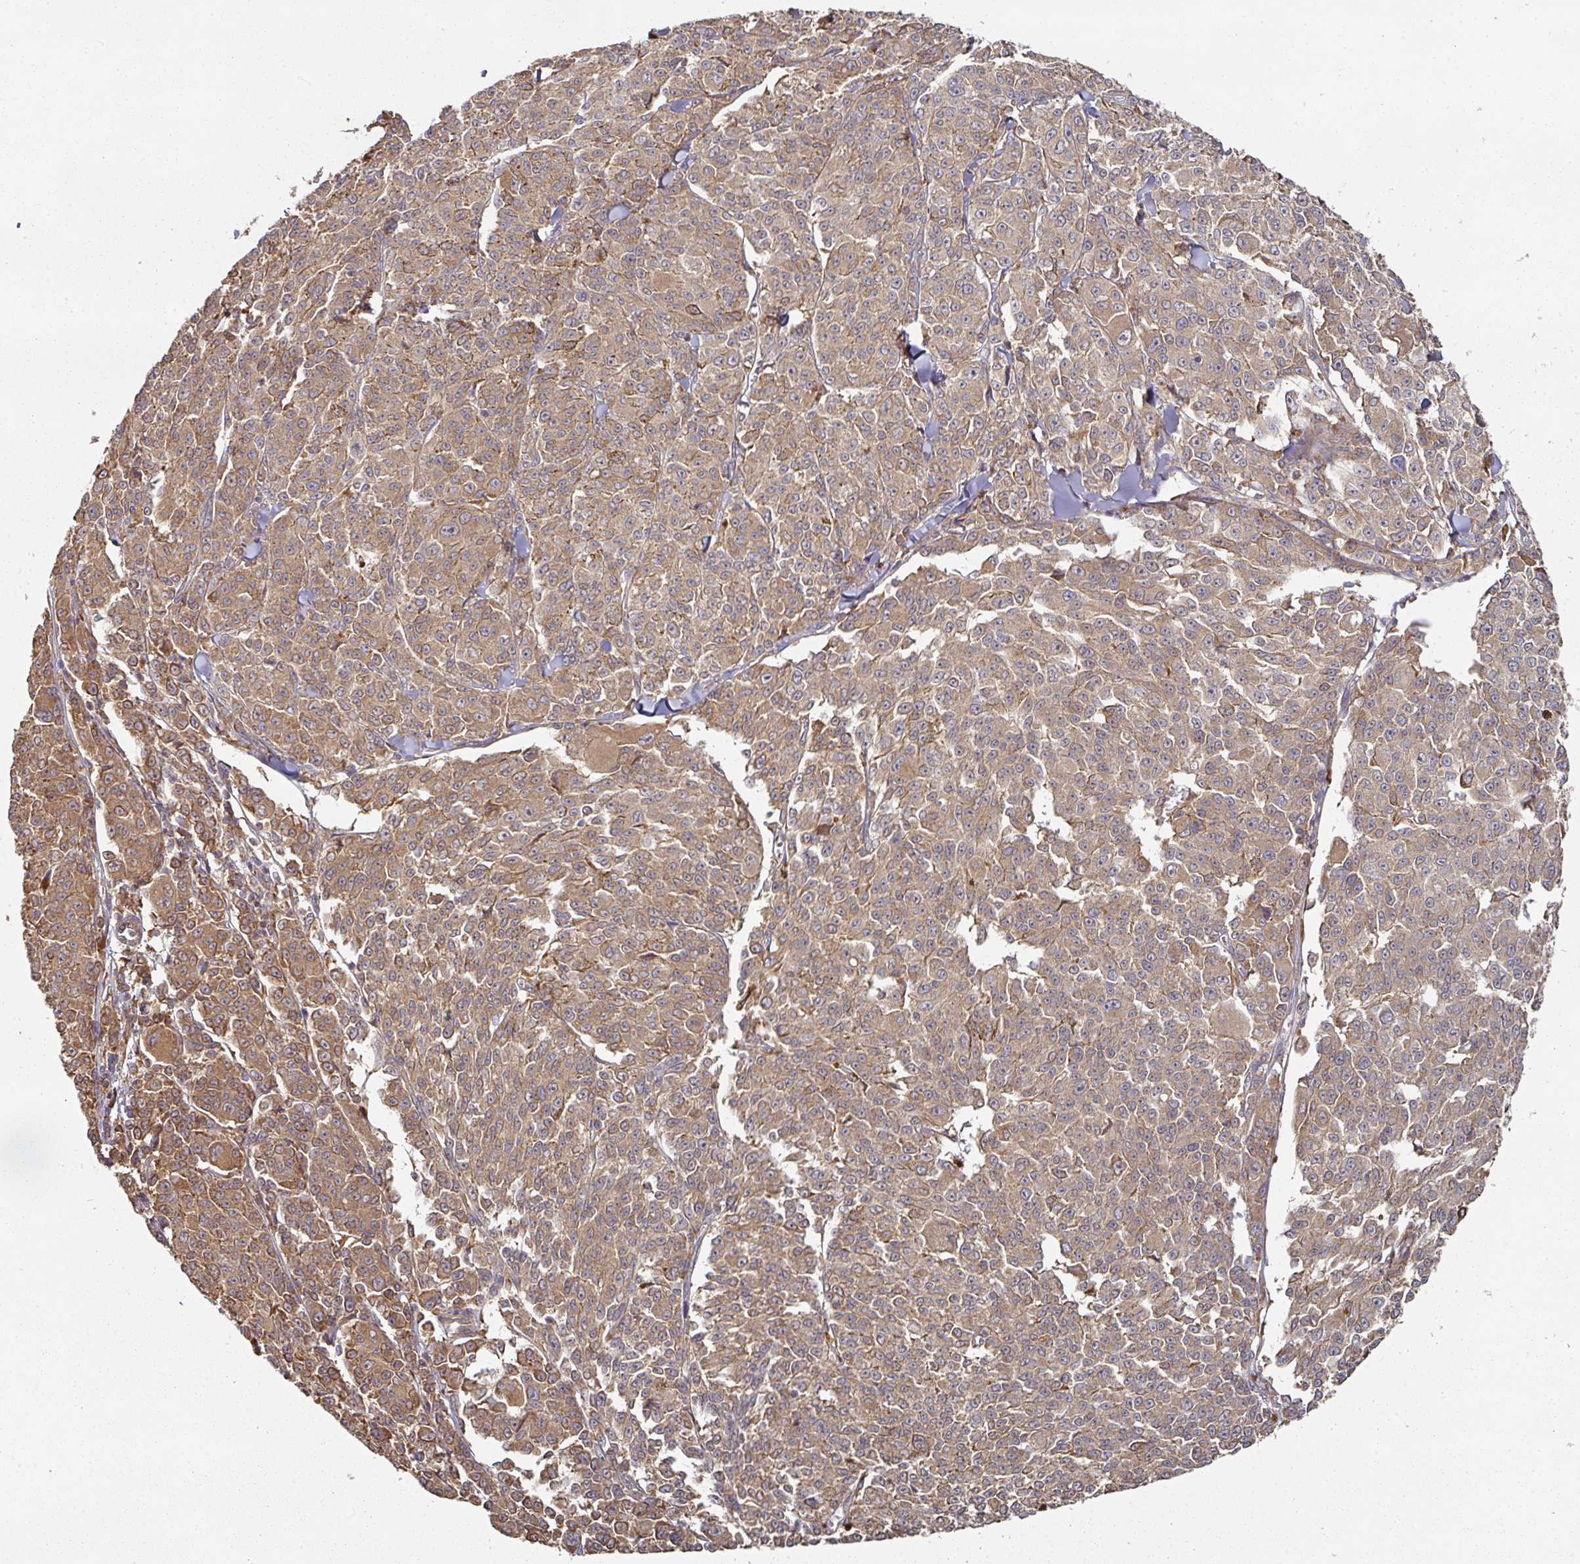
{"staining": {"intensity": "moderate", "quantity": ">75%", "location": "cytoplasmic/membranous"}, "tissue": "melanoma", "cell_type": "Tumor cells", "image_type": "cancer", "snomed": [{"axis": "morphology", "description": "Malignant melanoma, NOS"}, {"axis": "topography", "description": "Skin"}], "caption": "Immunohistochemical staining of malignant melanoma displays moderate cytoplasmic/membranous protein staining in about >75% of tumor cells. (Brightfield microscopy of DAB IHC at high magnification).", "gene": "CEP95", "patient": {"sex": "female", "age": 52}}